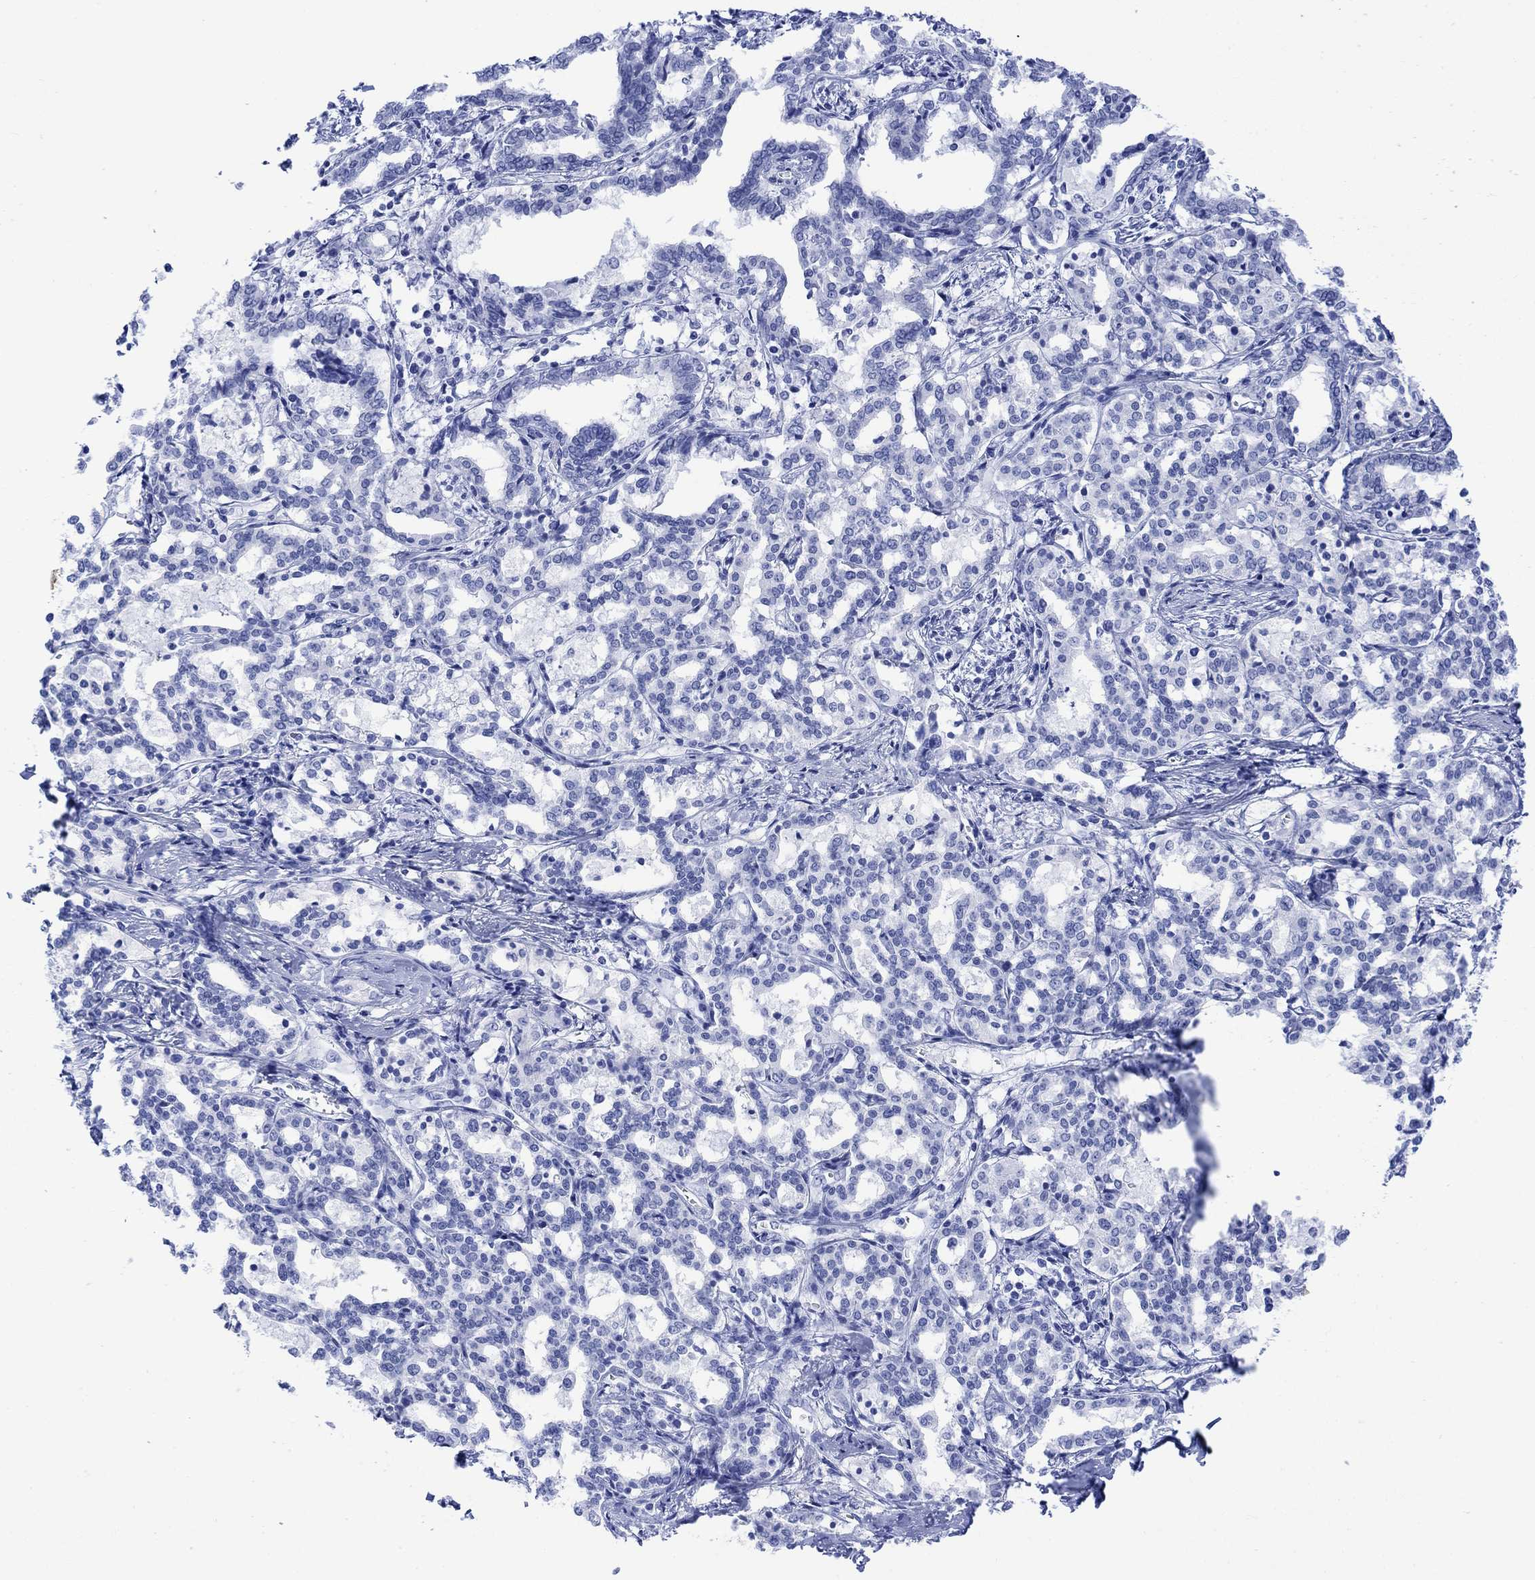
{"staining": {"intensity": "negative", "quantity": "none", "location": "none"}, "tissue": "liver cancer", "cell_type": "Tumor cells", "image_type": "cancer", "snomed": [{"axis": "morphology", "description": "Cholangiocarcinoma"}, {"axis": "topography", "description": "Liver"}], "caption": "The image demonstrates no significant staining in tumor cells of liver cancer.", "gene": "CELF4", "patient": {"sex": "female", "age": 47}}